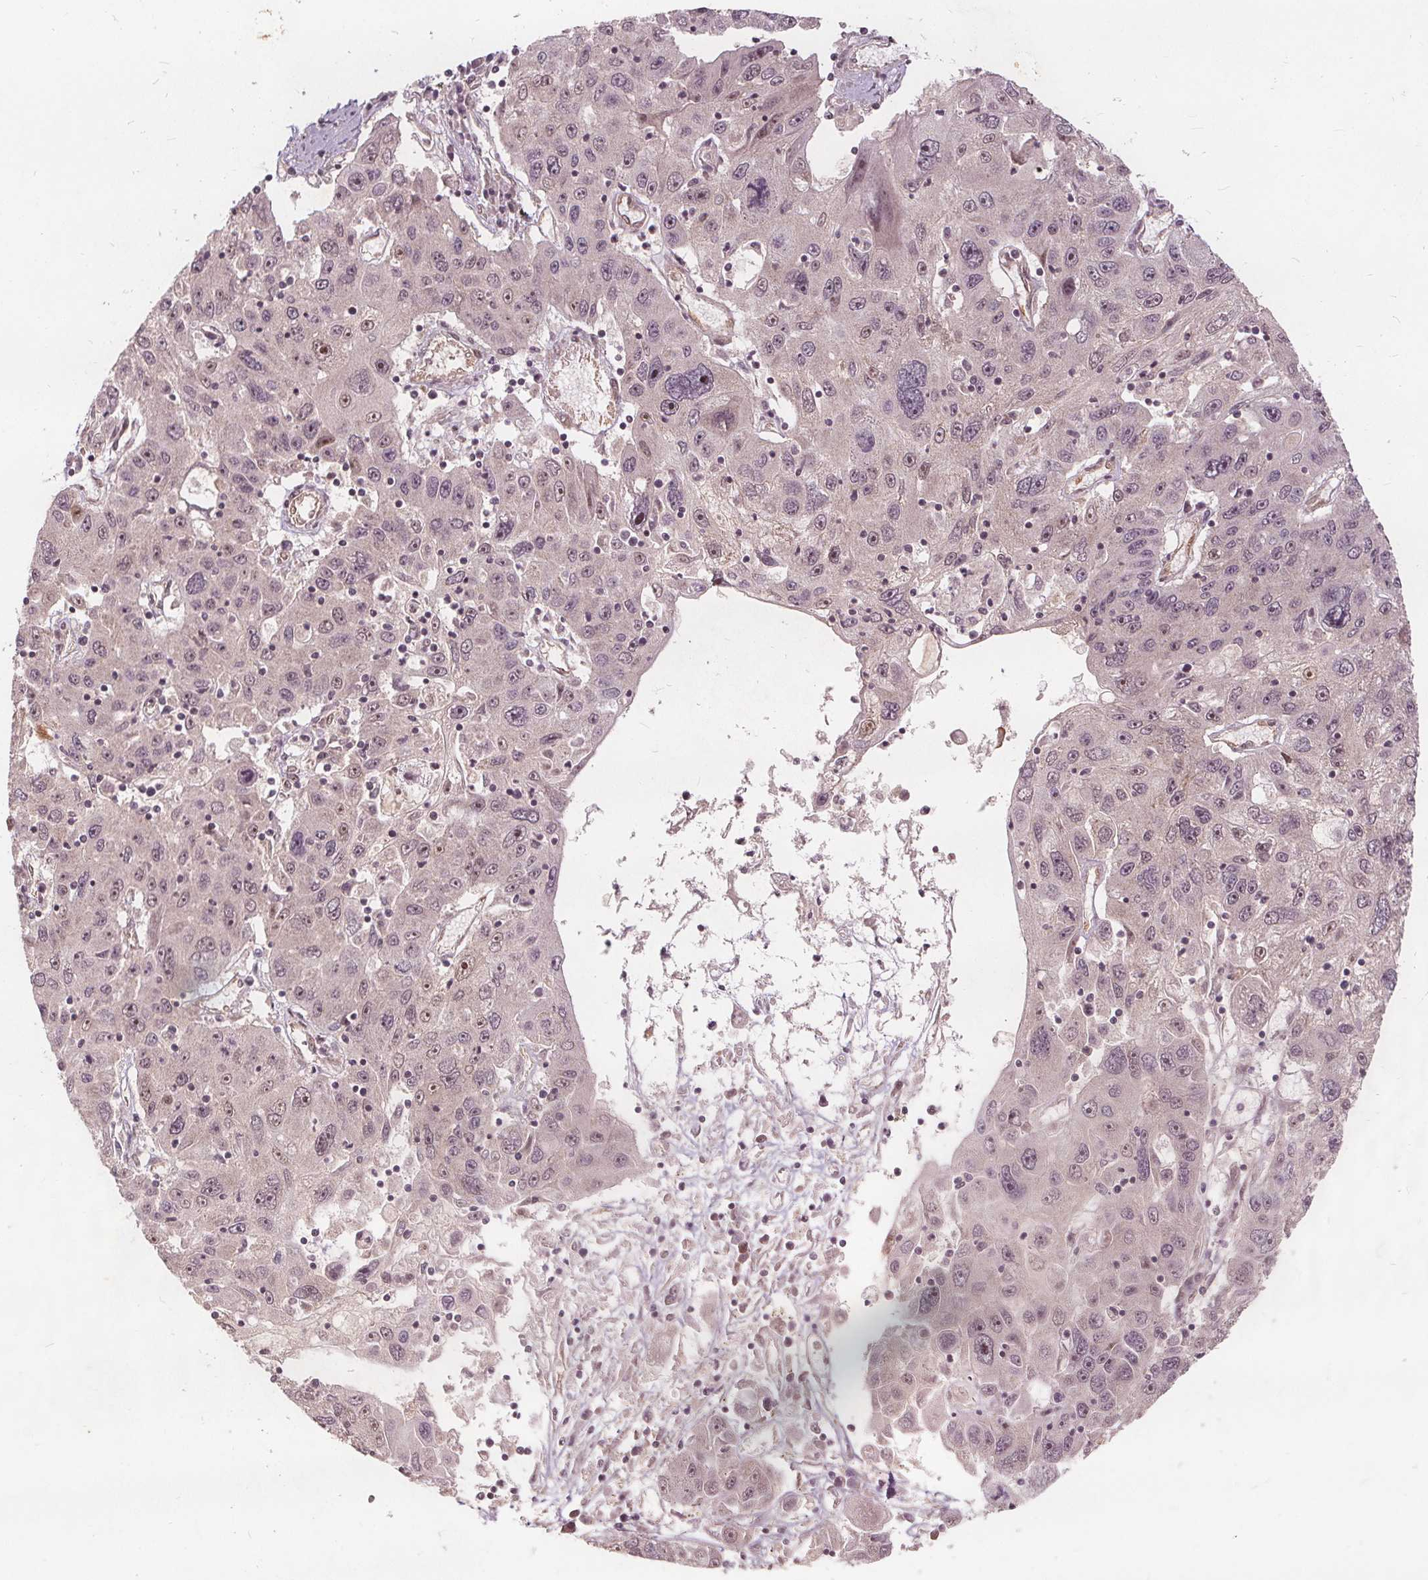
{"staining": {"intensity": "negative", "quantity": "none", "location": "none"}, "tissue": "stomach cancer", "cell_type": "Tumor cells", "image_type": "cancer", "snomed": [{"axis": "morphology", "description": "Adenocarcinoma, NOS"}, {"axis": "topography", "description": "Stomach"}], "caption": "Immunohistochemistry photomicrograph of neoplastic tissue: stomach cancer stained with DAB reveals no significant protein staining in tumor cells.", "gene": "PPP1CB", "patient": {"sex": "male", "age": 56}}